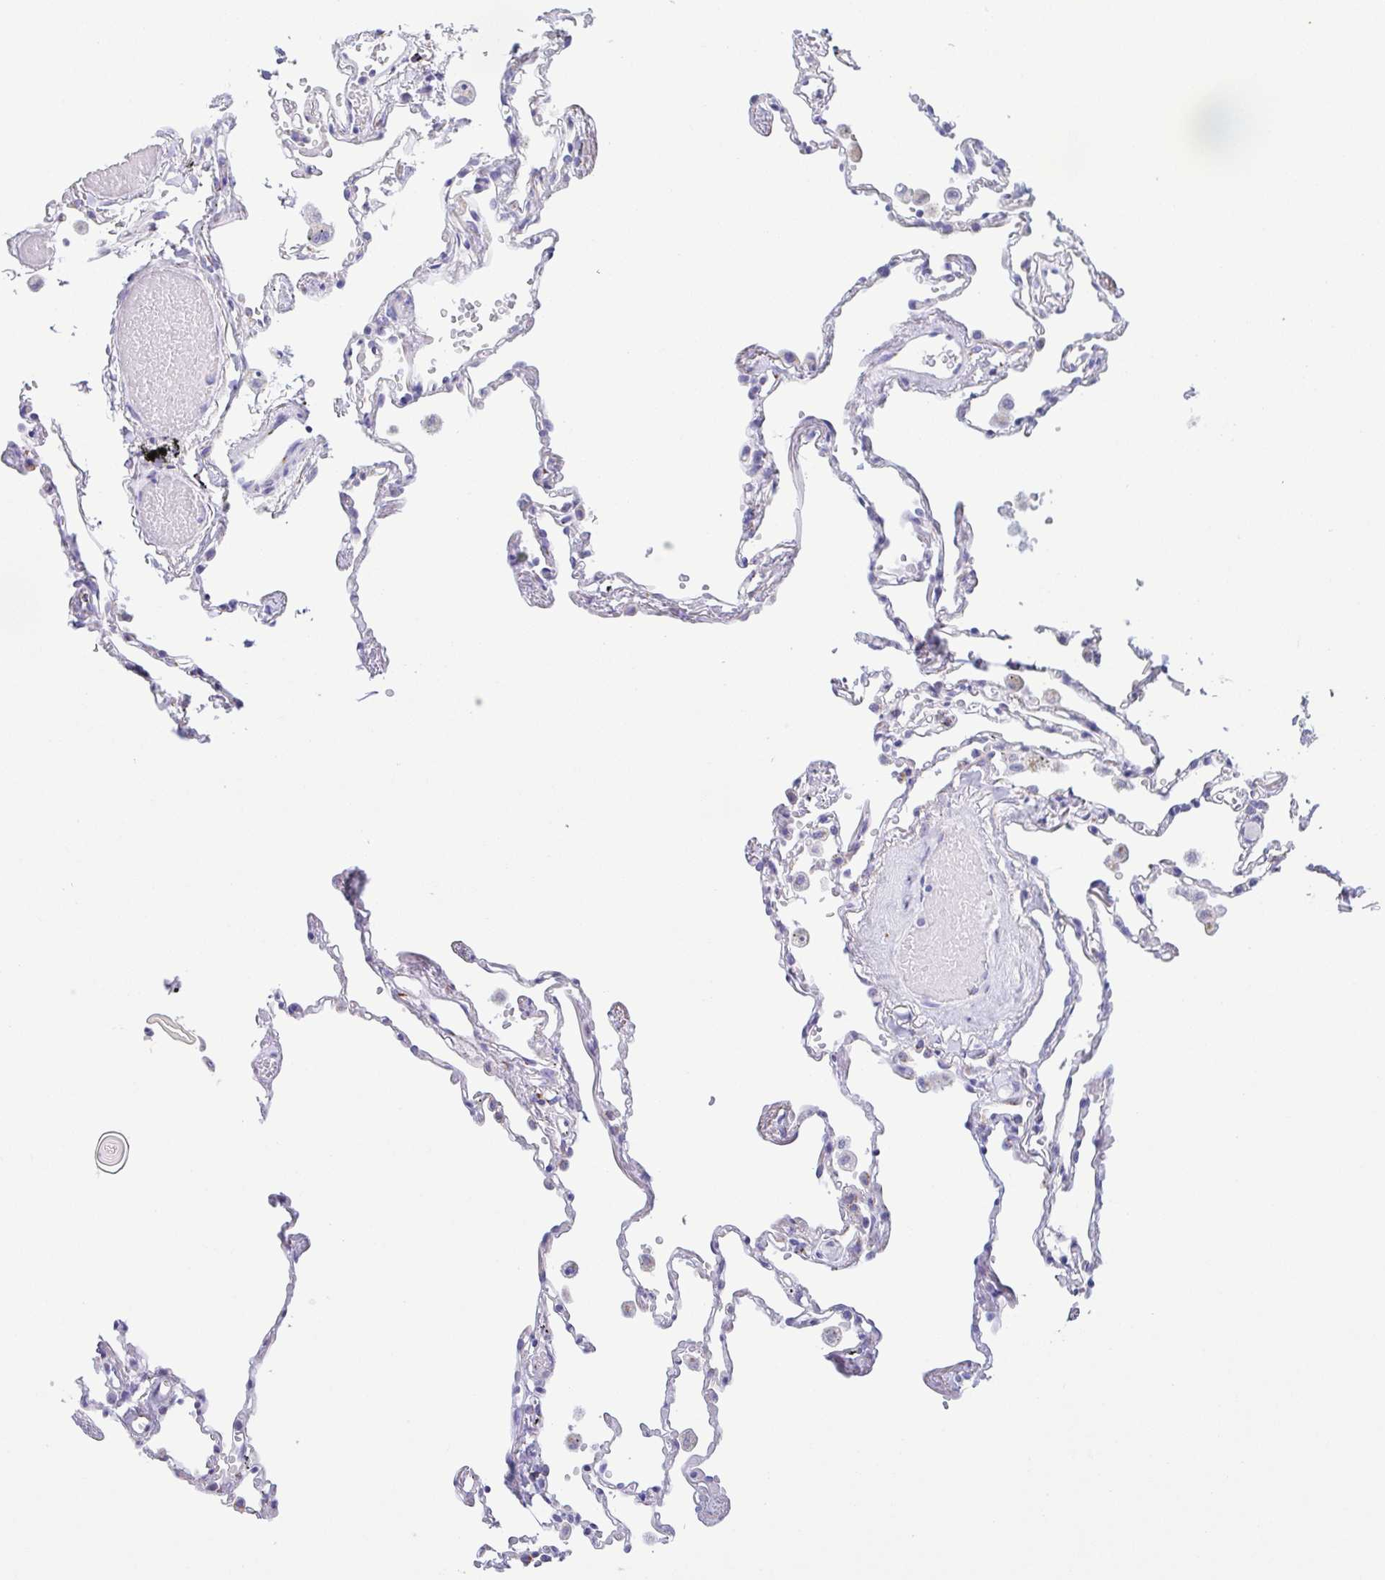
{"staining": {"intensity": "negative", "quantity": "none", "location": "none"}, "tissue": "lung", "cell_type": "Alveolar cells", "image_type": "normal", "snomed": [{"axis": "morphology", "description": "Normal tissue, NOS"}, {"axis": "topography", "description": "Lung"}], "caption": "Lung stained for a protein using IHC displays no positivity alveolar cells.", "gene": "SULT1B1", "patient": {"sex": "female", "age": 67}}